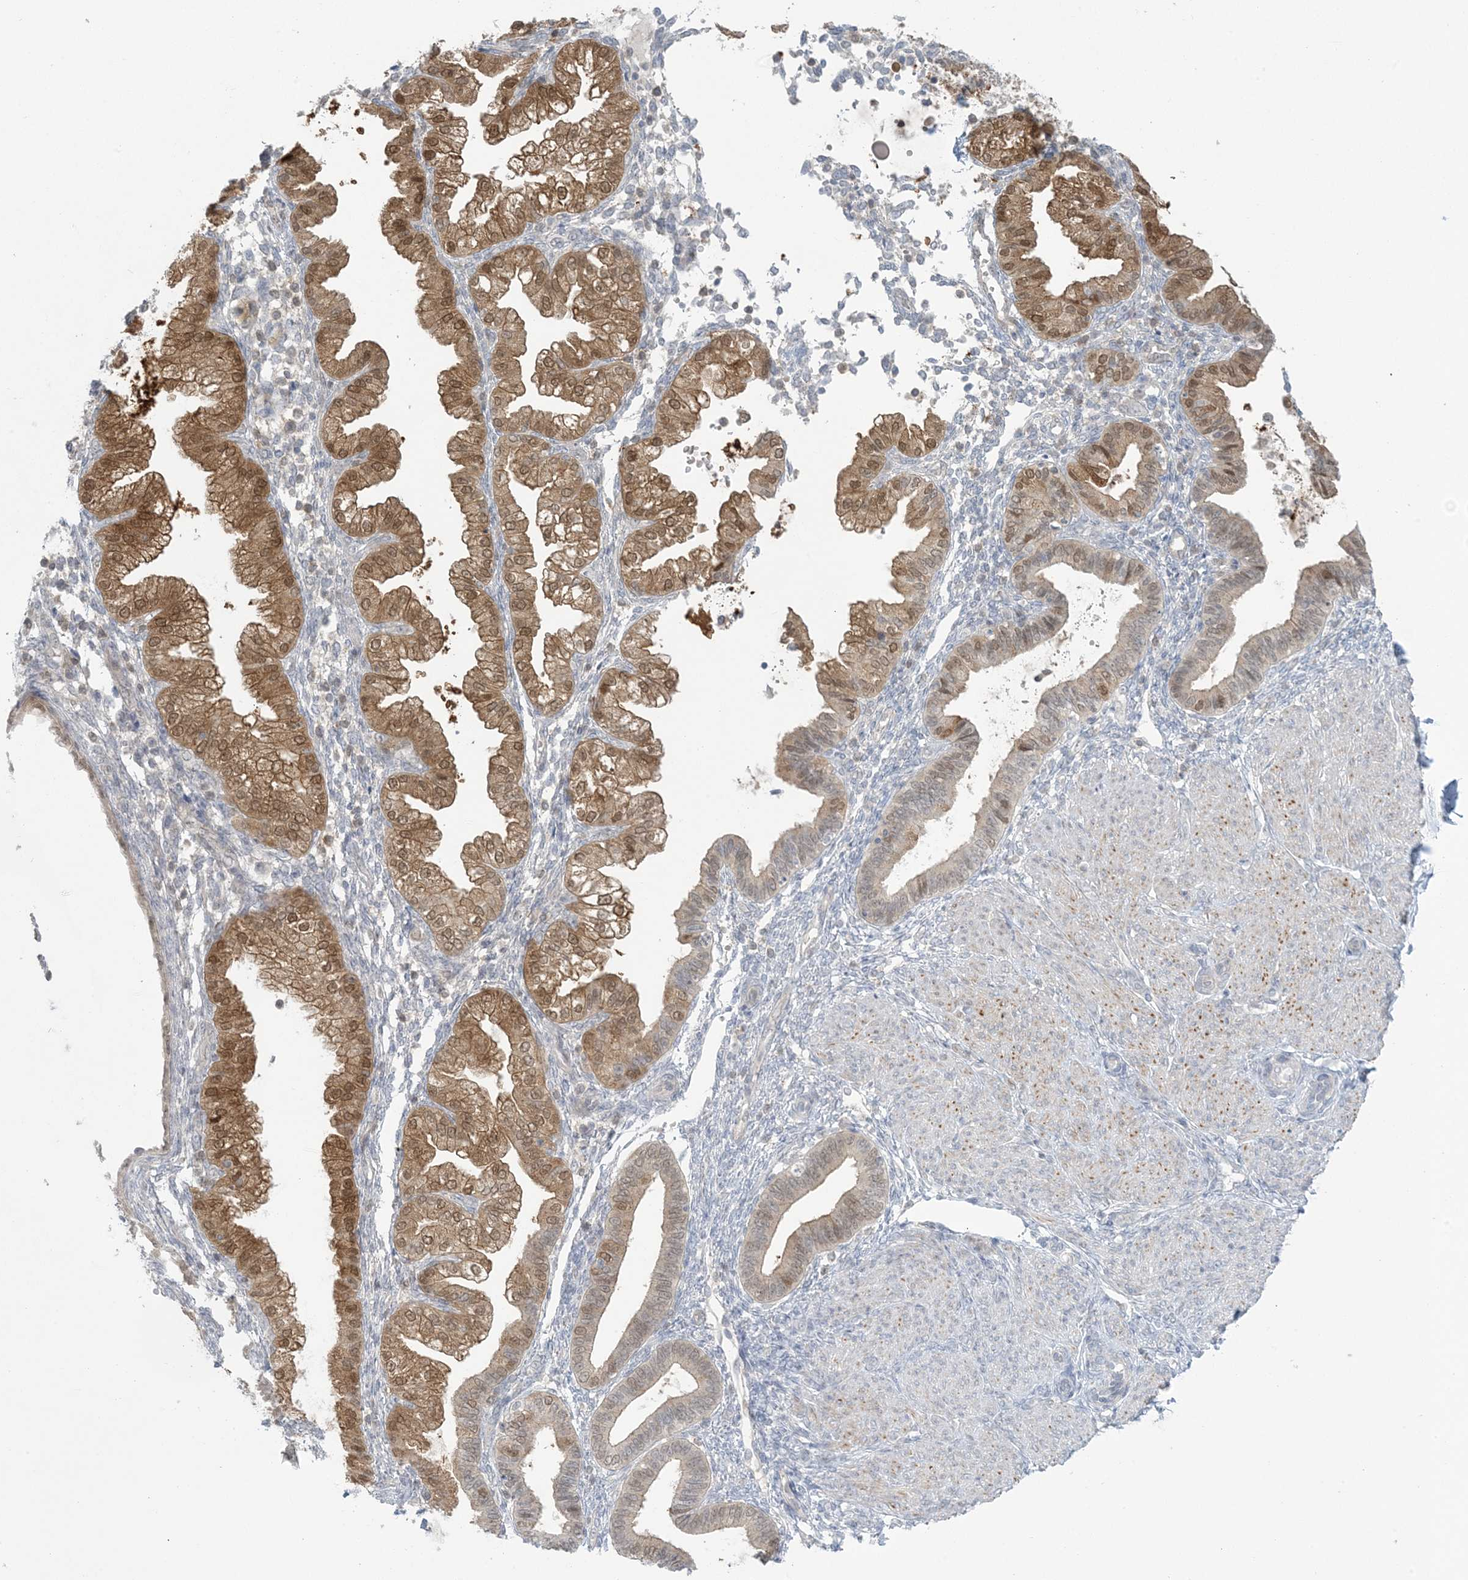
{"staining": {"intensity": "negative", "quantity": "none", "location": "none"}, "tissue": "endometrium", "cell_type": "Cells in endometrial stroma", "image_type": "normal", "snomed": [{"axis": "morphology", "description": "Normal tissue, NOS"}, {"axis": "topography", "description": "Endometrium"}], "caption": "Immunohistochemical staining of benign human endometrium shows no significant positivity in cells in endometrial stroma. (DAB immunohistochemistry with hematoxylin counter stain).", "gene": "NRBP2", "patient": {"sex": "female", "age": 53}}